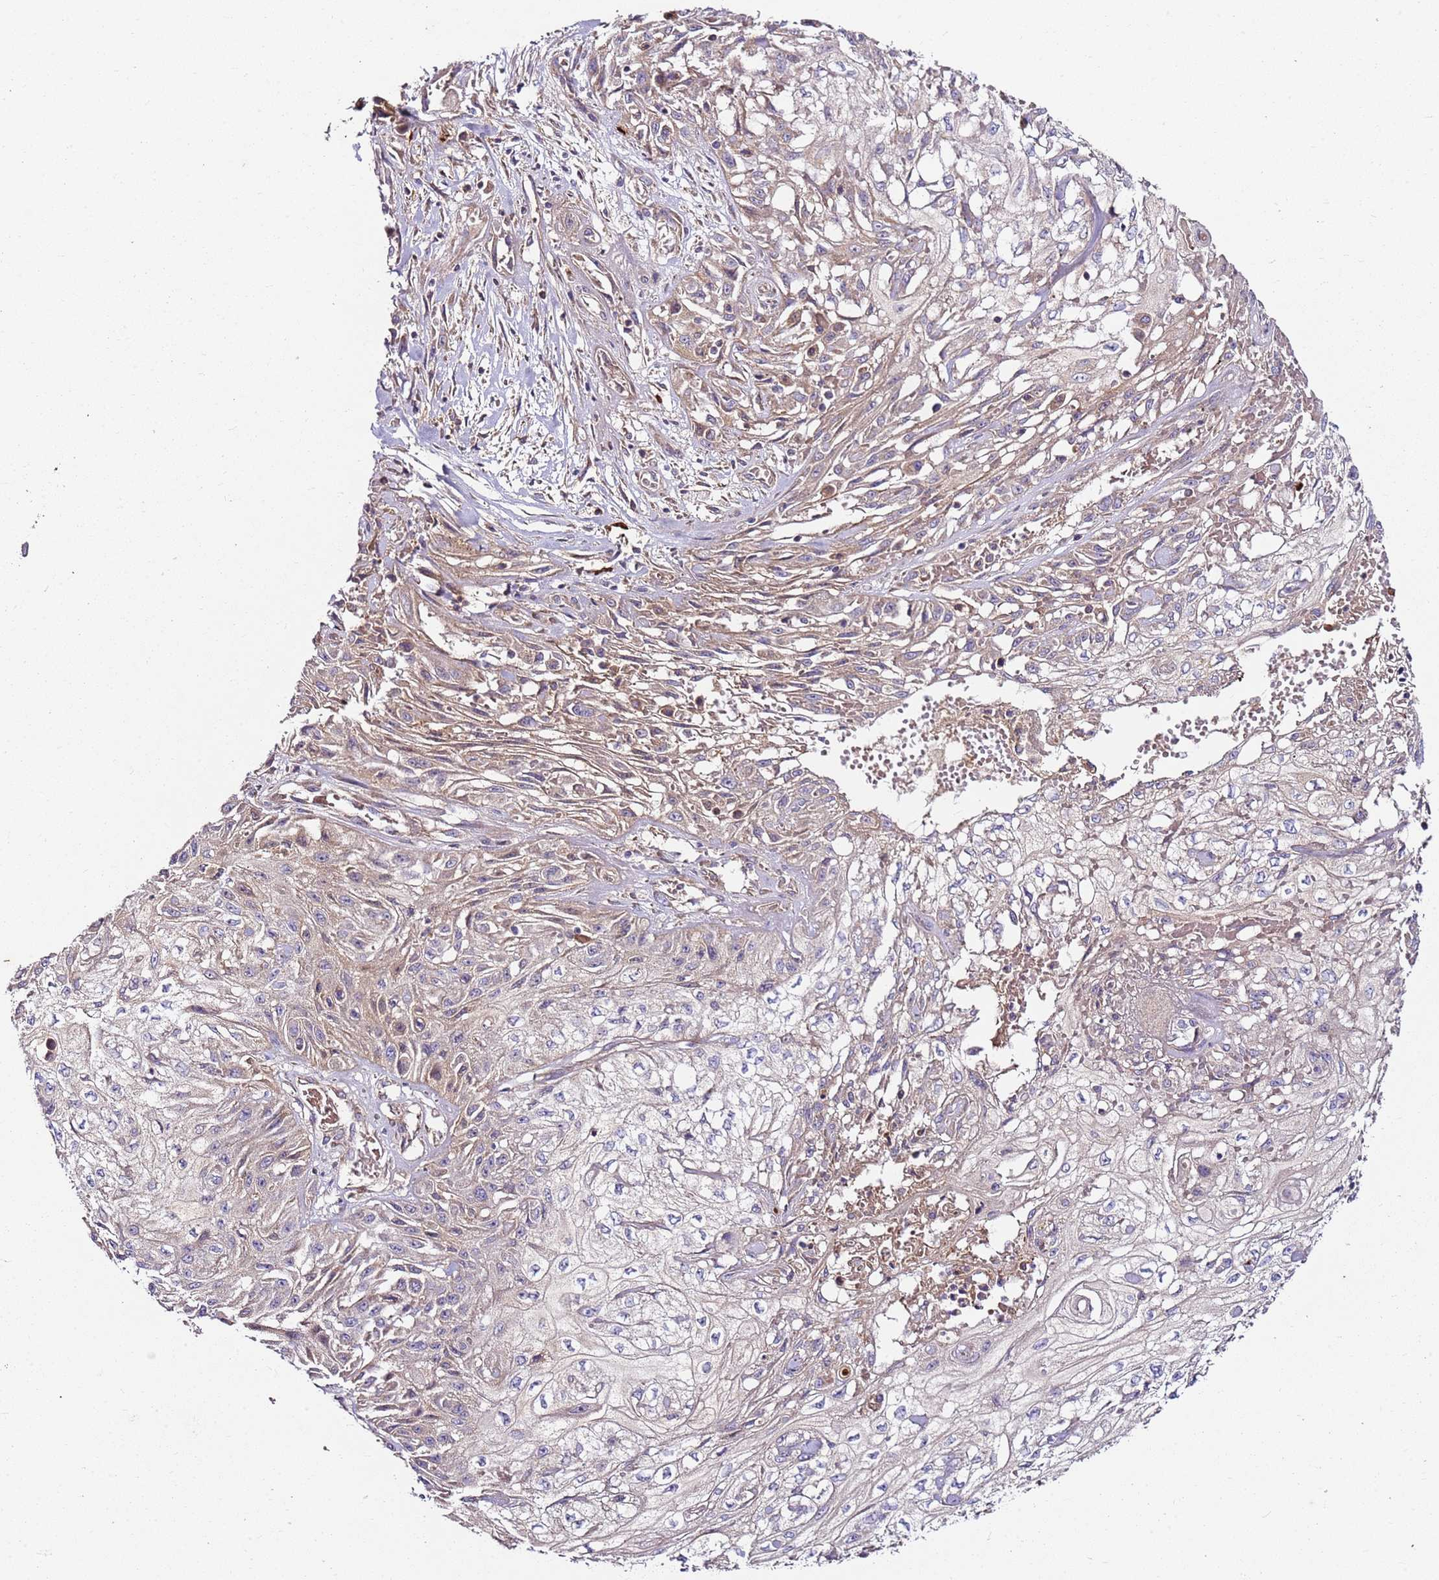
{"staining": {"intensity": "weak", "quantity": "<25%", "location": "cytoplasmic/membranous"}, "tissue": "skin cancer", "cell_type": "Tumor cells", "image_type": "cancer", "snomed": [{"axis": "morphology", "description": "Squamous cell carcinoma, NOS"}, {"axis": "morphology", "description": "Squamous cell carcinoma, metastatic, NOS"}, {"axis": "topography", "description": "Skin"}, {"axis": "topography", "description": "Lymph node"}], "caption": "High power microscopy histopathology image of an IHC photomicrograph of skin cancer, revealing no significant staining in tumor cells.", "gene": "KRTAP21-3", "patient": {"sex": "male", "age": 75}}